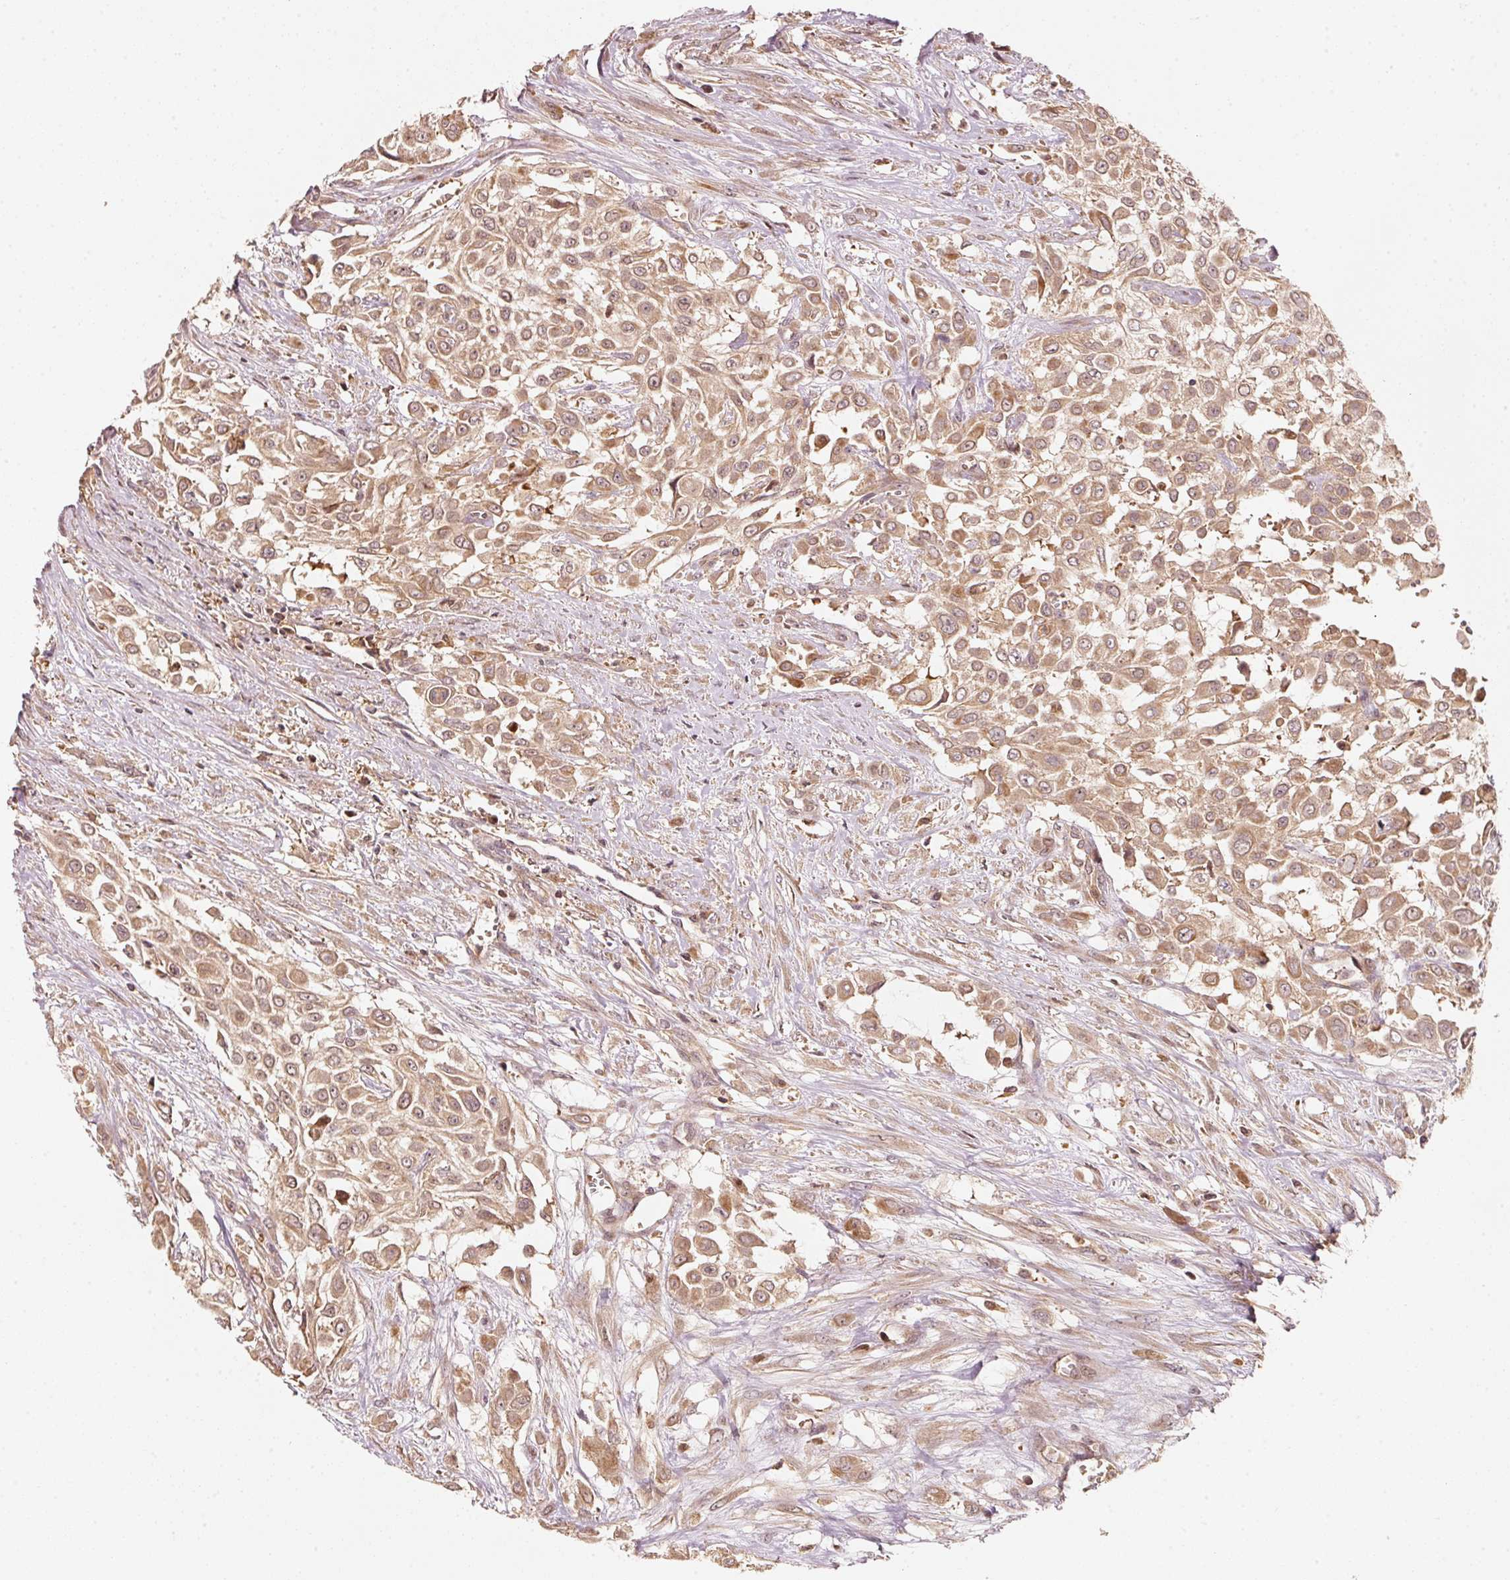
{"staining": {"intensity": "moderate", "quantity": ">75%", "location": "cytoplasmic/membranous"}, "tissue": "urothelial cancer", "cell_type": "Tumor cells", "image_type": "cancer", "snomed": [{"axis": "morphology", "description": "Urothelial carcinoma, High grade"}, {"axis": "topography", "description": "Urinary bladder"}], "caption": "Immunohistochemistry (DAB (3,3'-diaminobenzidine)) staining of urothelial cancer displays moderate cytoplasmic/membranous protein positivity in about >75% of tumor cells.", "gene": "RRAS2", "patient": {"sex": "male", "age": 57}}